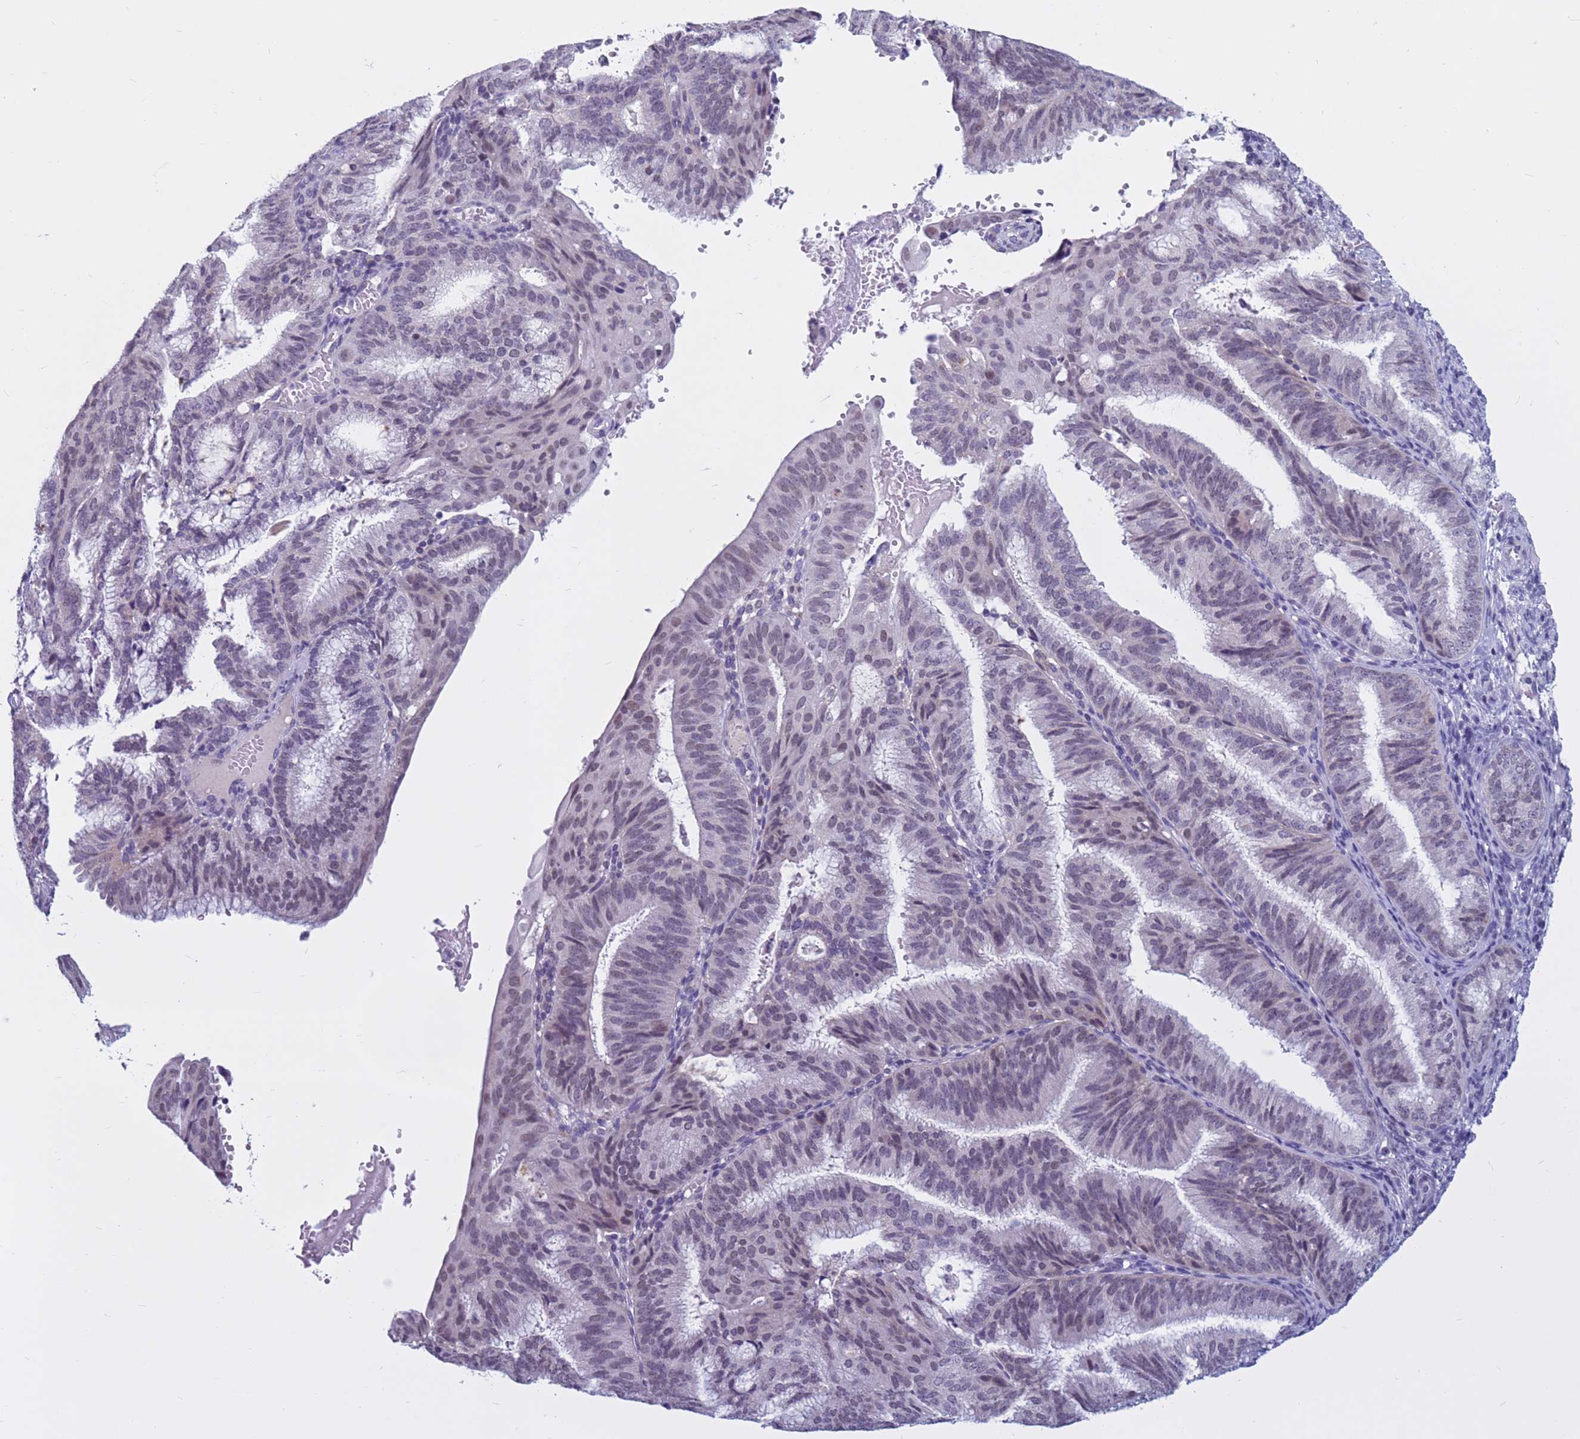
{"staining": {"intensity": "negative", "quantity": "none", "location": "none"}, "tissue": "endometrial cancer", "cell_type": "Tumor cells", "image_type": "cancer", "snomed": [{"axis": "morphology", "description": "Adenocarcinoma, NOS"}, {"axis": "topography", "description": "Endometrium"}], "caption": "Immunohistochemistry (IHC) micrograph of neoplastic tissue: adenocarcinoma (endometrial) stained with DAB shows no significant protein expression in tumor cells.", "gene": "CDK2AP2", "patient": {"sex": "female", "age": 49}}